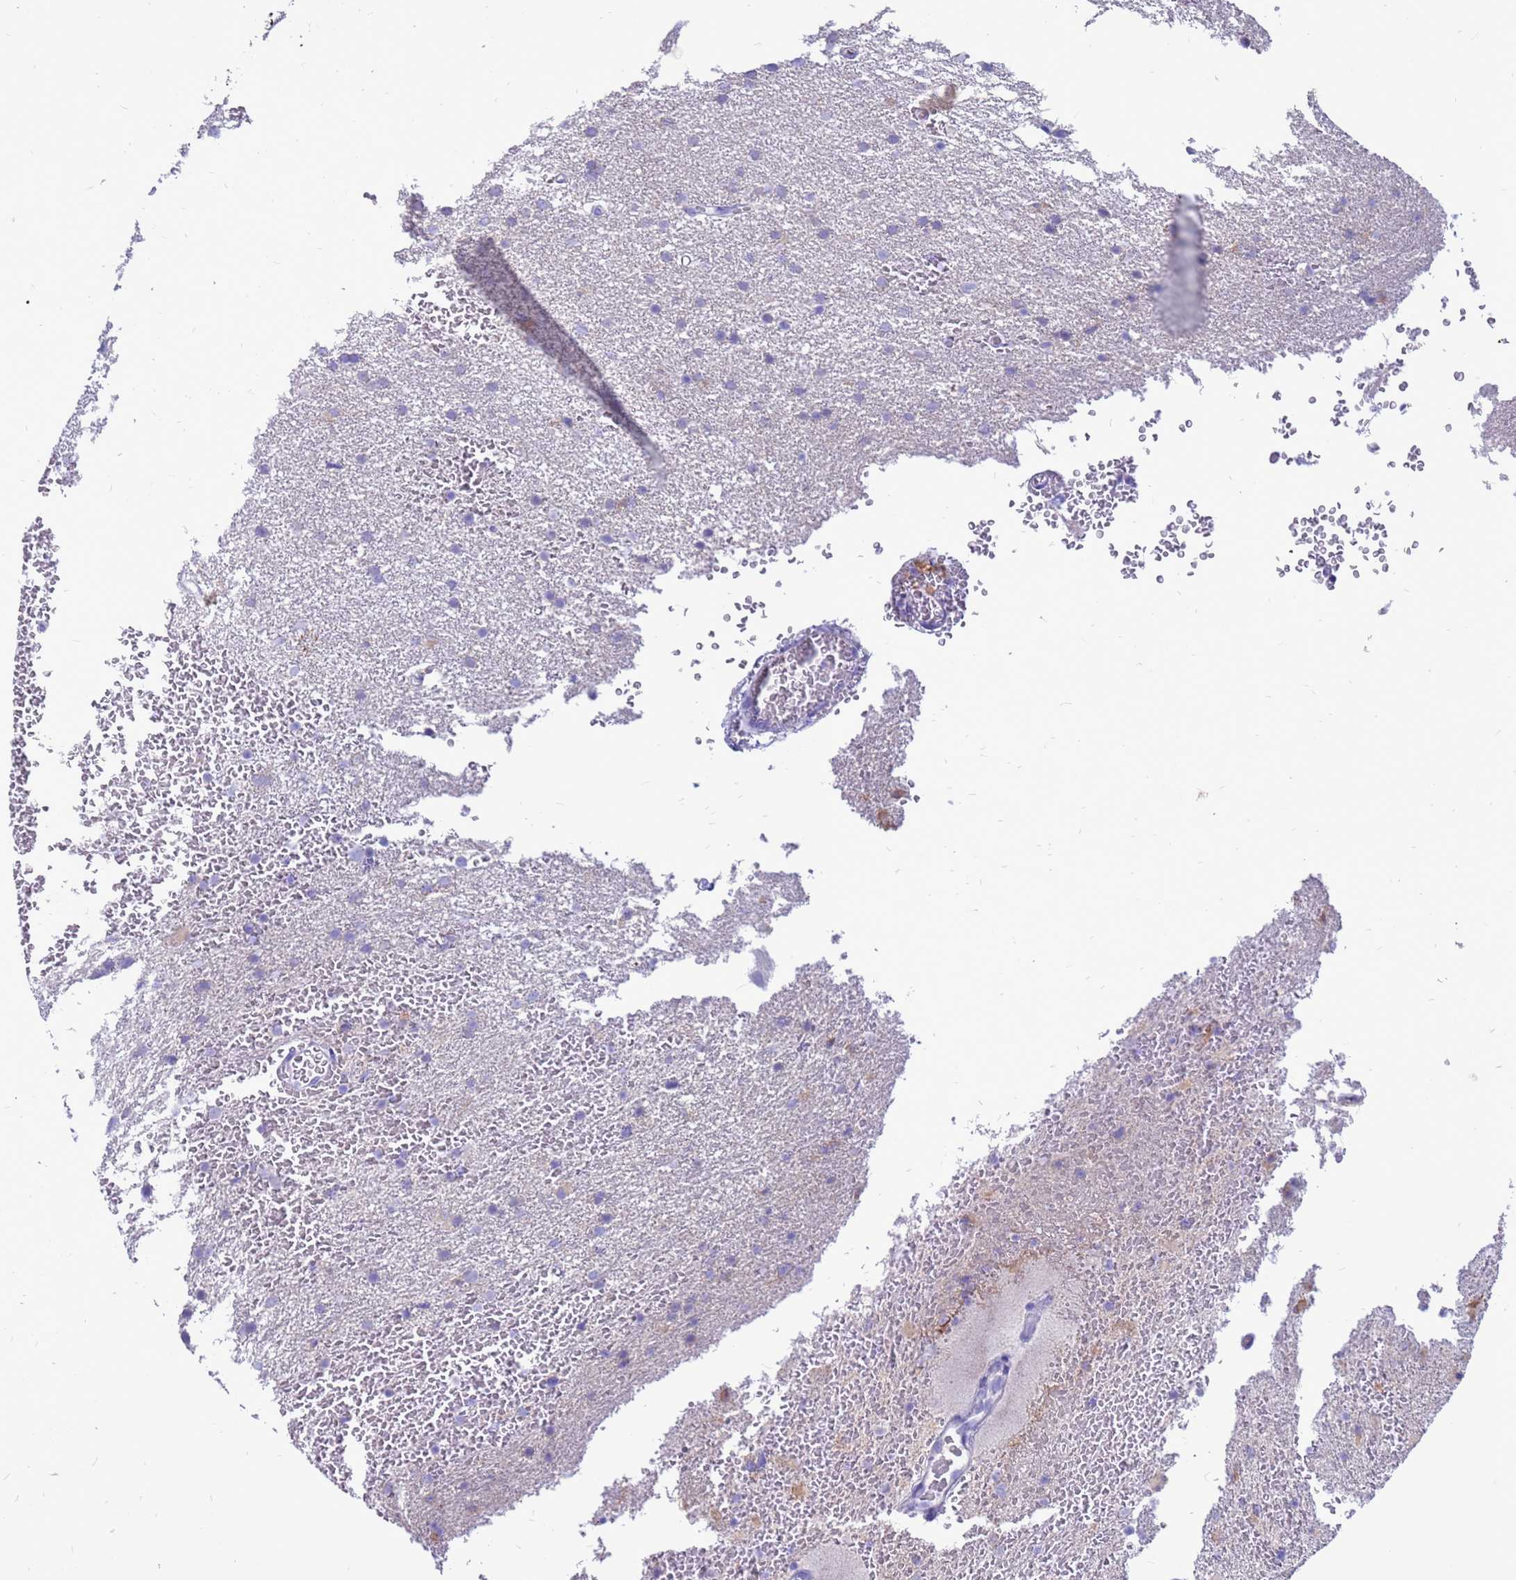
{"staining": {"intensity": "negative", "quantity": "none", "location": "none"}, "tissue": "glioma", "cell_type": "Tumor cells", "image_type": "cancer", "snomed": [{"axis": "morphology", "description": "Glioma, malignant, High grade"}, {"axis": "topography", "description": "Cerebral cortex"}], "caption": "Protein analysis of glioma shows no significant staining in tumor cells.", "gene": "PDE10A", "patient": {"sex": "female", "age": 36}}